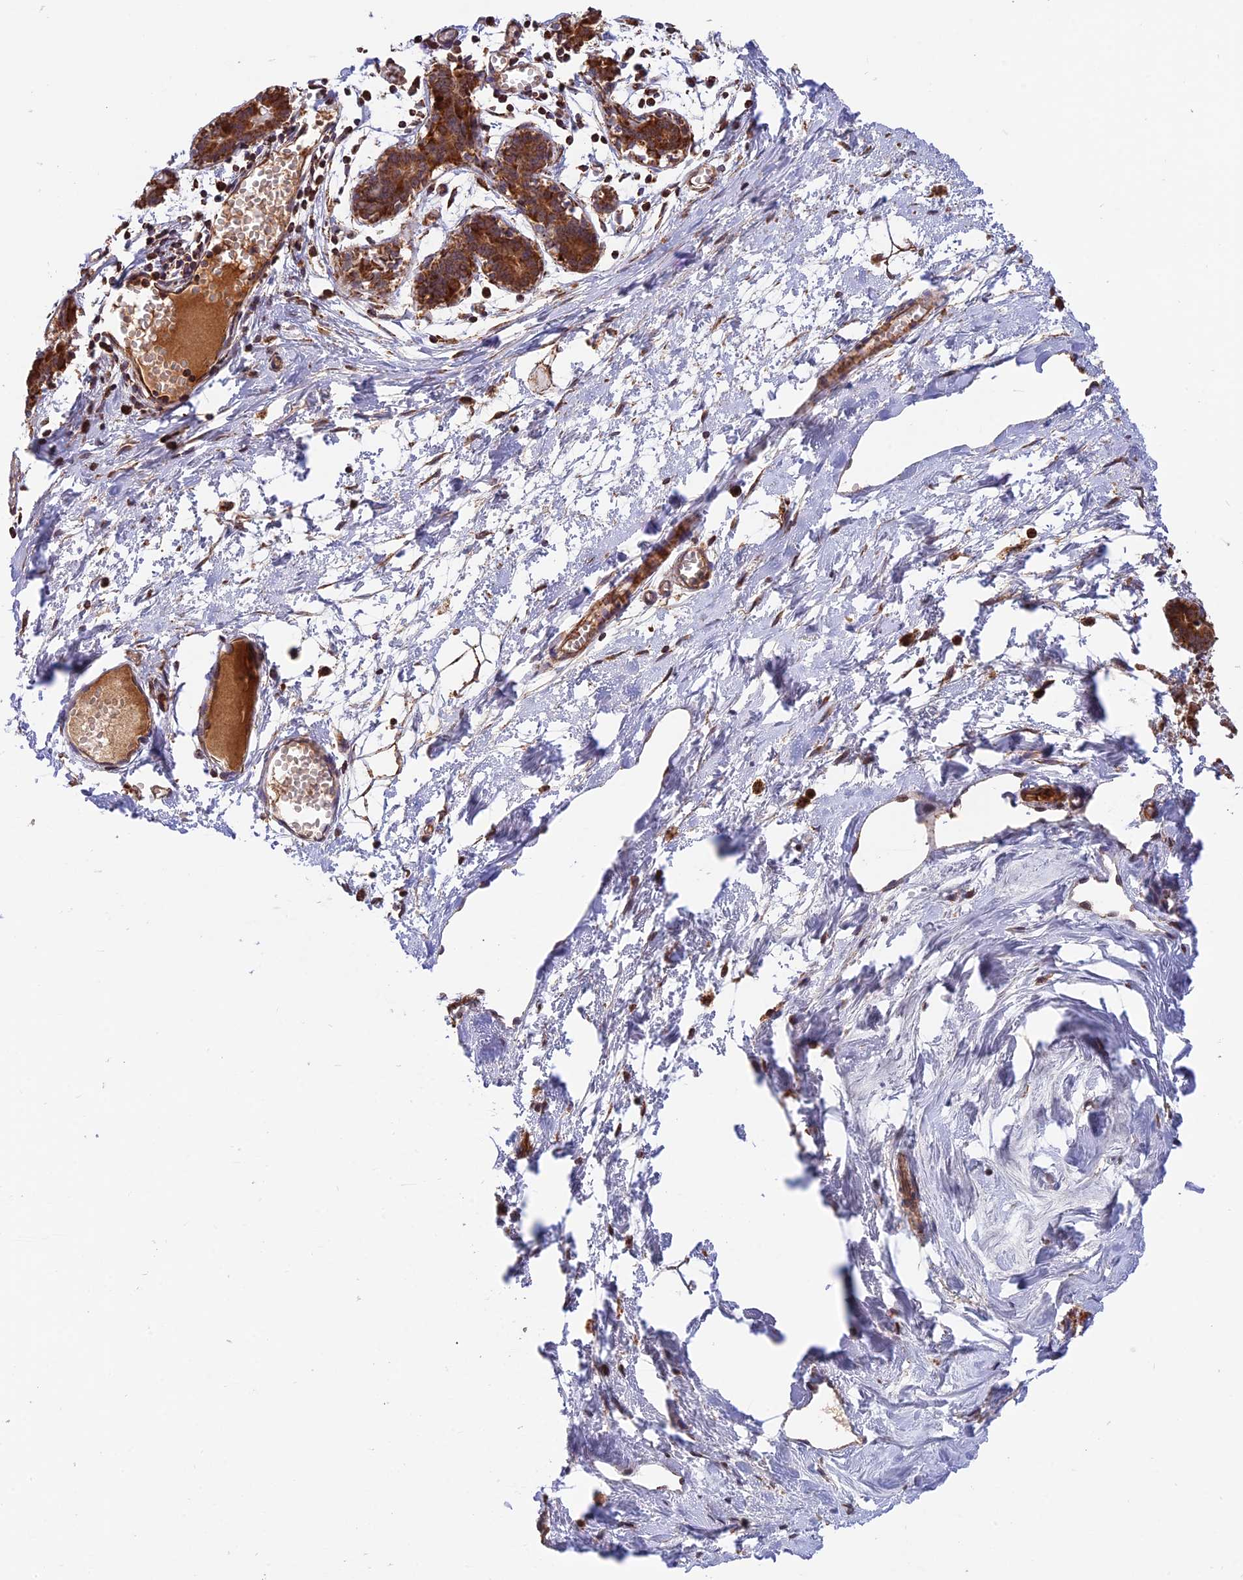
{"staining": {"intensity": "weak", "quantity": "<25%", "location": "cytoplasmic/membranous"}, "tissue": "breast", "cell_type": "Adipocytes", "image_type": "normal", "snomed": [{"axis": "morphology", "description": "Normal tissue, NOS"}, {"axis": "topography", "description": "Breast"}], "caption": "There is no significant positivity in adipocytes of breast. (DAB (3,3'-diaminobenzidine) IHC with hematoxylin counter stain).", "gene": "MNS1", "patient": {"sex": "female", "age": 27}}